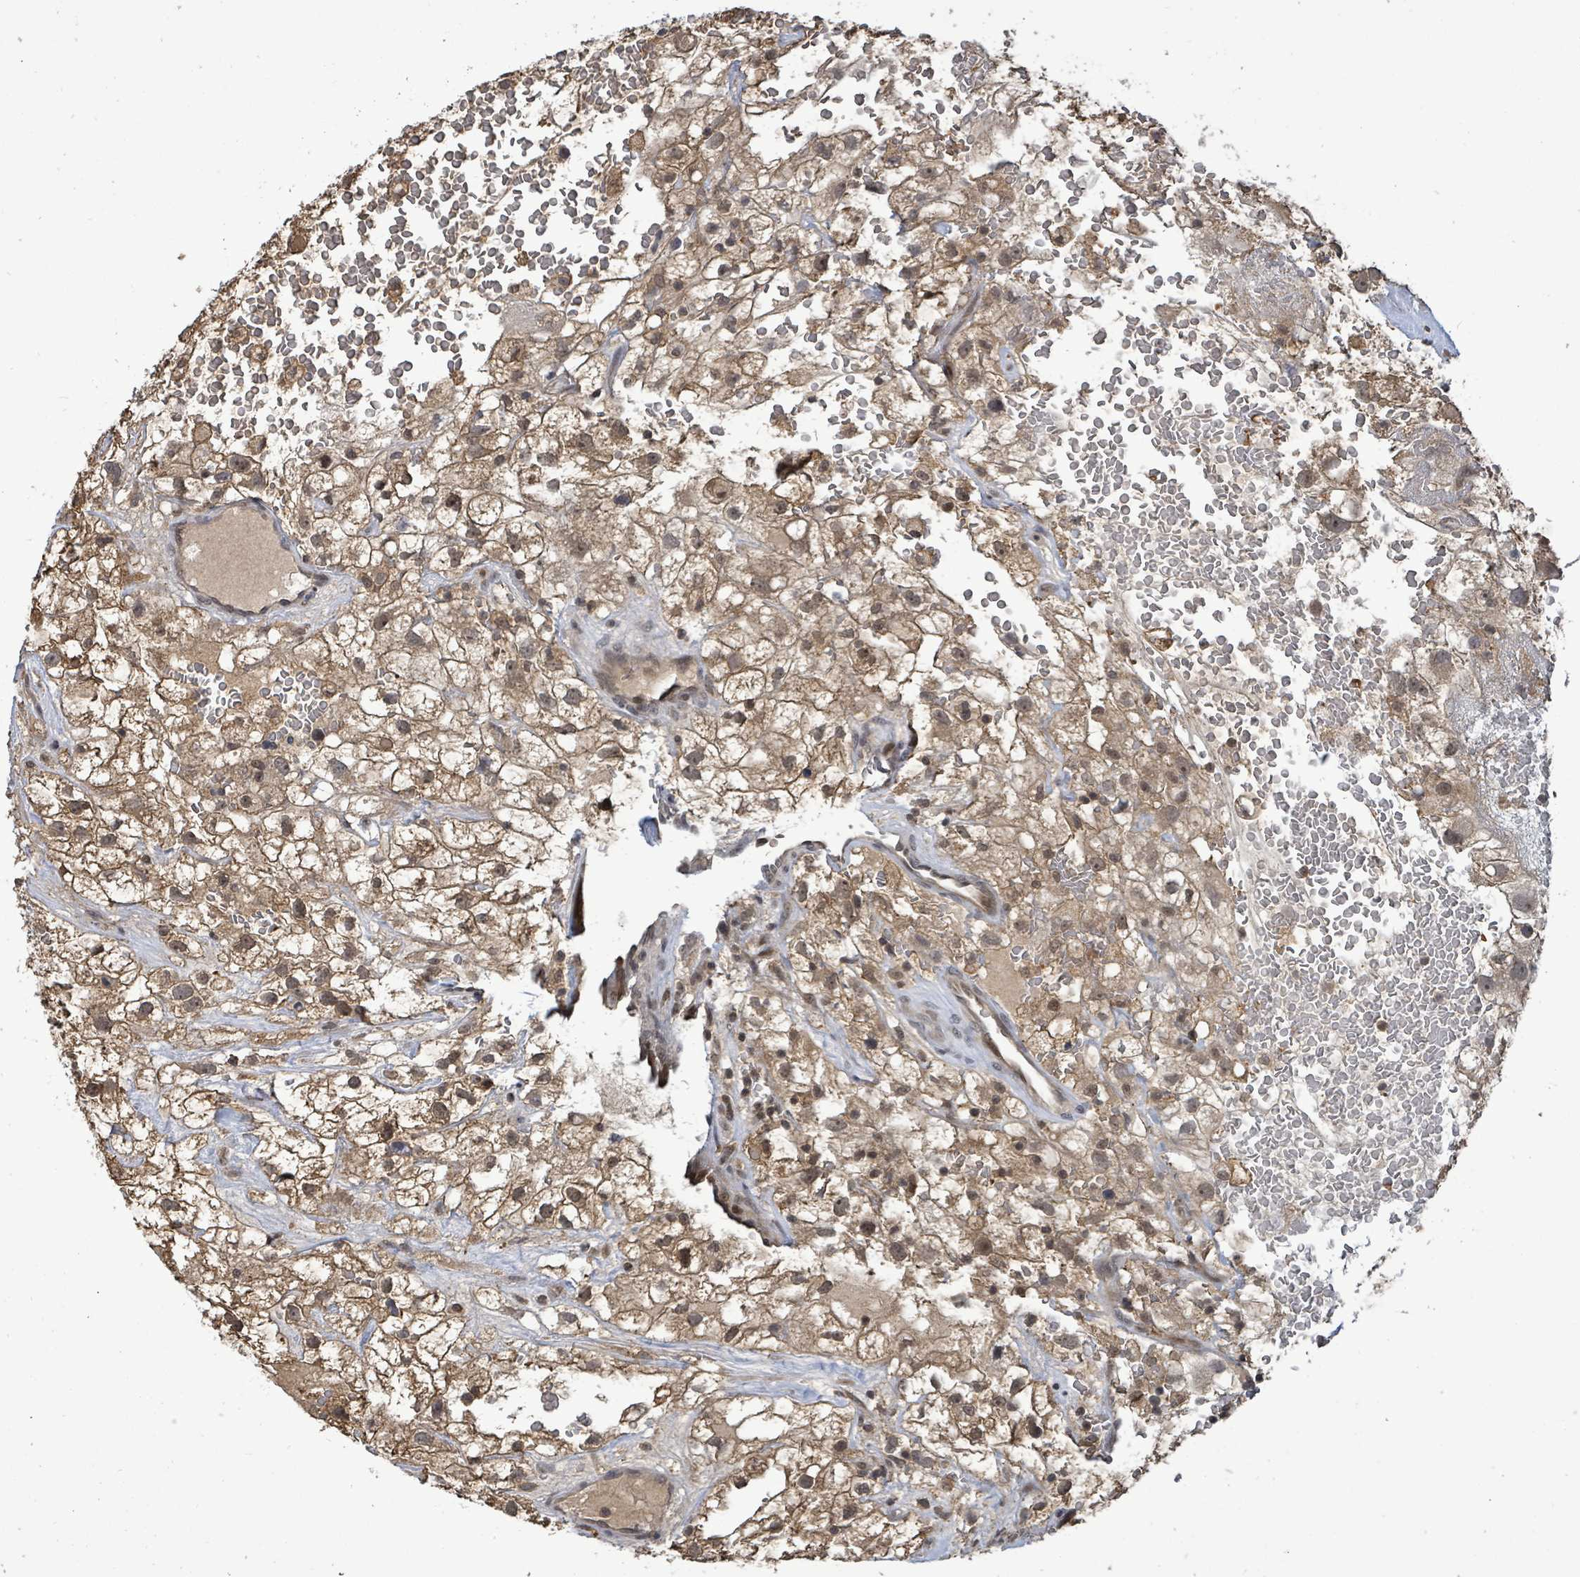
{"staining": {"intensity": "moderate", "quantity": "25%-75%", "location": "cytoplasmic/membranous"}, "tissue": "renal cancer", "cell_type": "Tumor cells", "image_type": "cancer", "snomed": [{"axis": "morphology", "description": "Adenocarcinoma, NOS"}, {"axis": "topography", "description": "Kidney"}], "caption": "A brown stain labels moderate cytoplasmic/membranous staining of a protein in renal cancer tumor cells. (Stains: DAB in brown, nuclei in blue, Microscopy: brightfield microscopy at high magnification).", "gene": "FBXO6", "patient": {"sex": "male", "age": 59}}